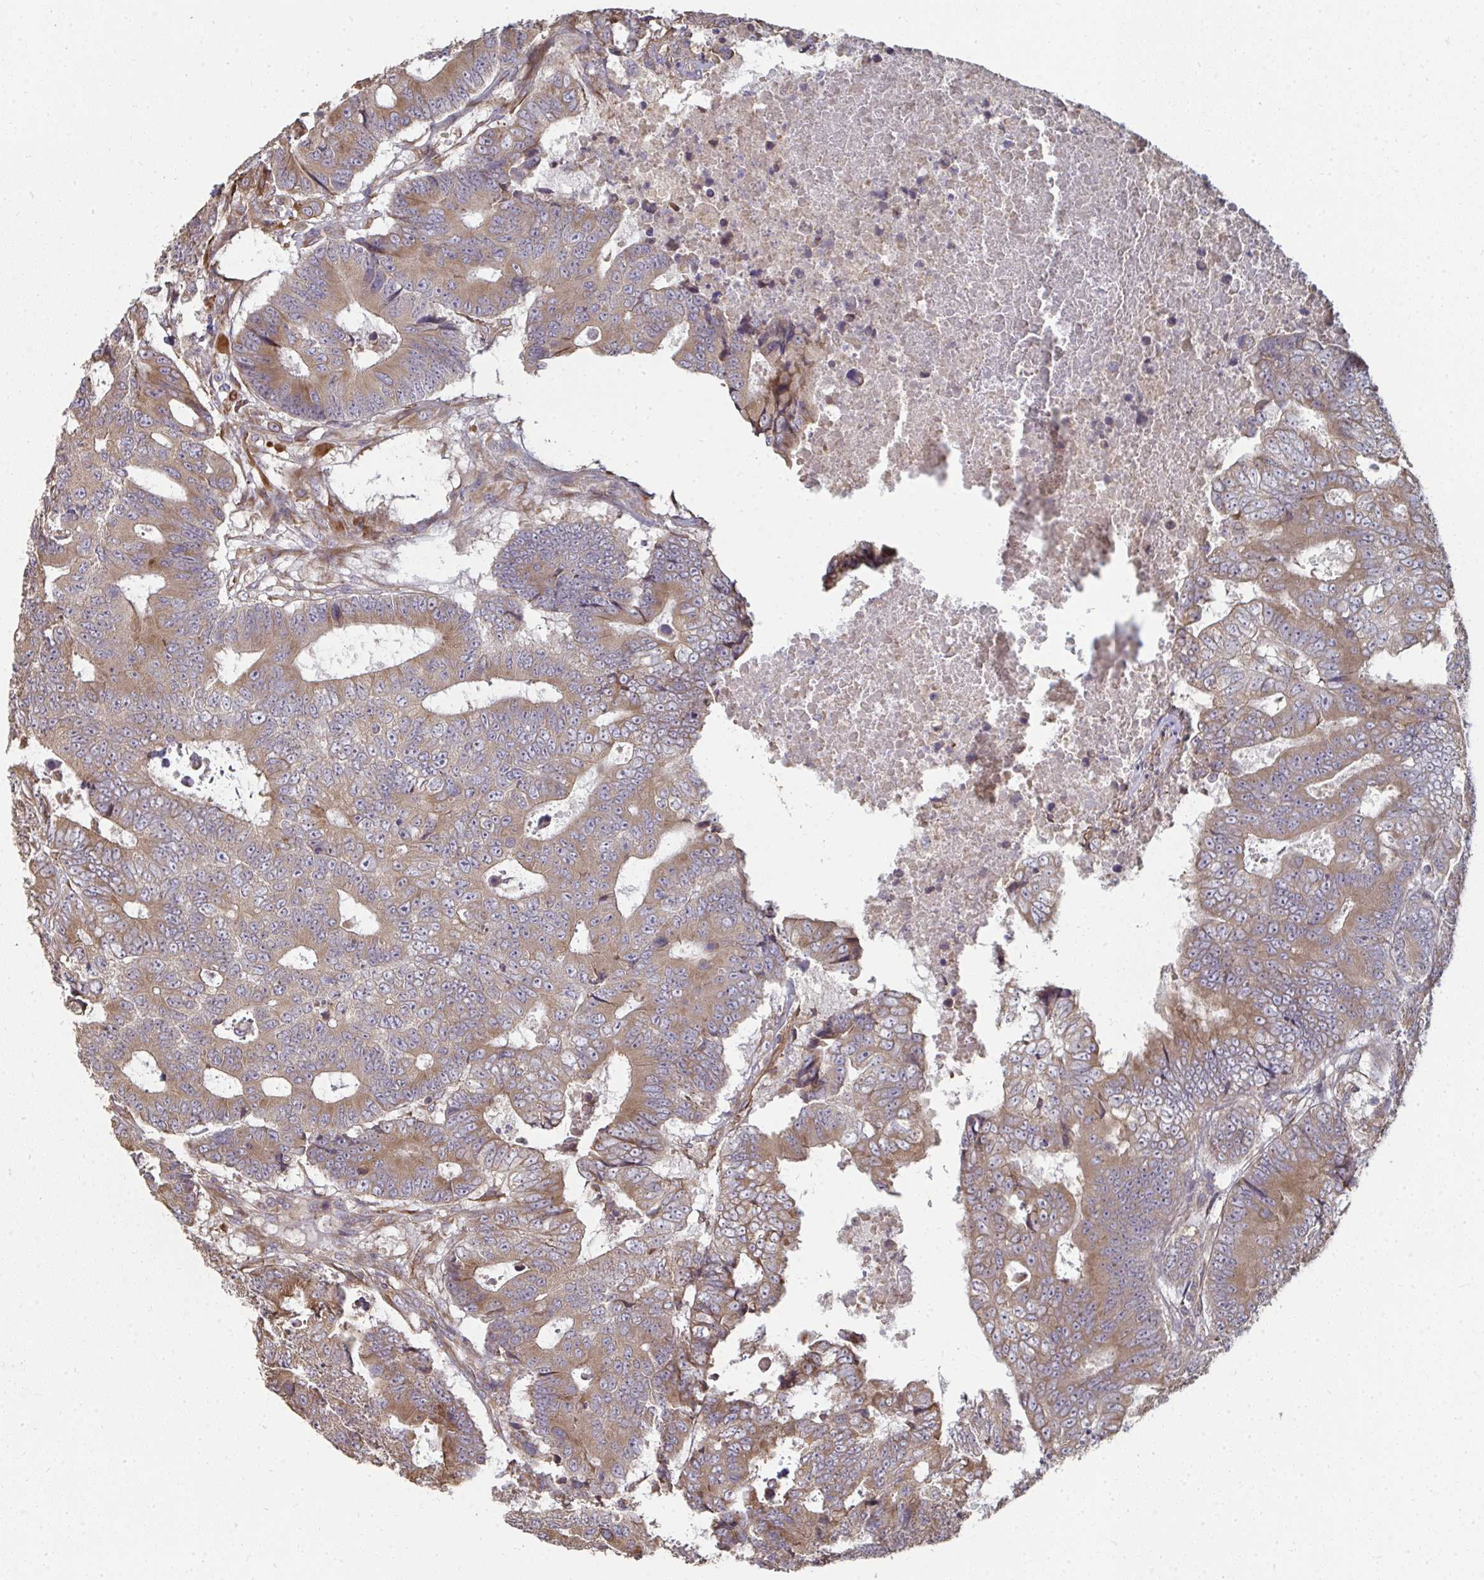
{"staining": {"intensity": "moderate", "quantity": ">75%", "location": "cytoplasmic/membranous"}, "tissue": "colorectal cancer", "cell_type": "Tumor cells", "image_type": "cancer", "snomed": [{"axis": "morphology", "description": "Adenocarcinoma, NOS"}, {"axis": "topography", "description": "Colon"}], "caption": "A photomicrograph showing moderate cytoplasmic/membranous staining in about >75% of tumor cells in adenocarcinoma (colorectal), as visualized by brown immunohistochemical staining.", "gene": "ZFYVE28", "patient": {"sex": "female", "age": 48}}